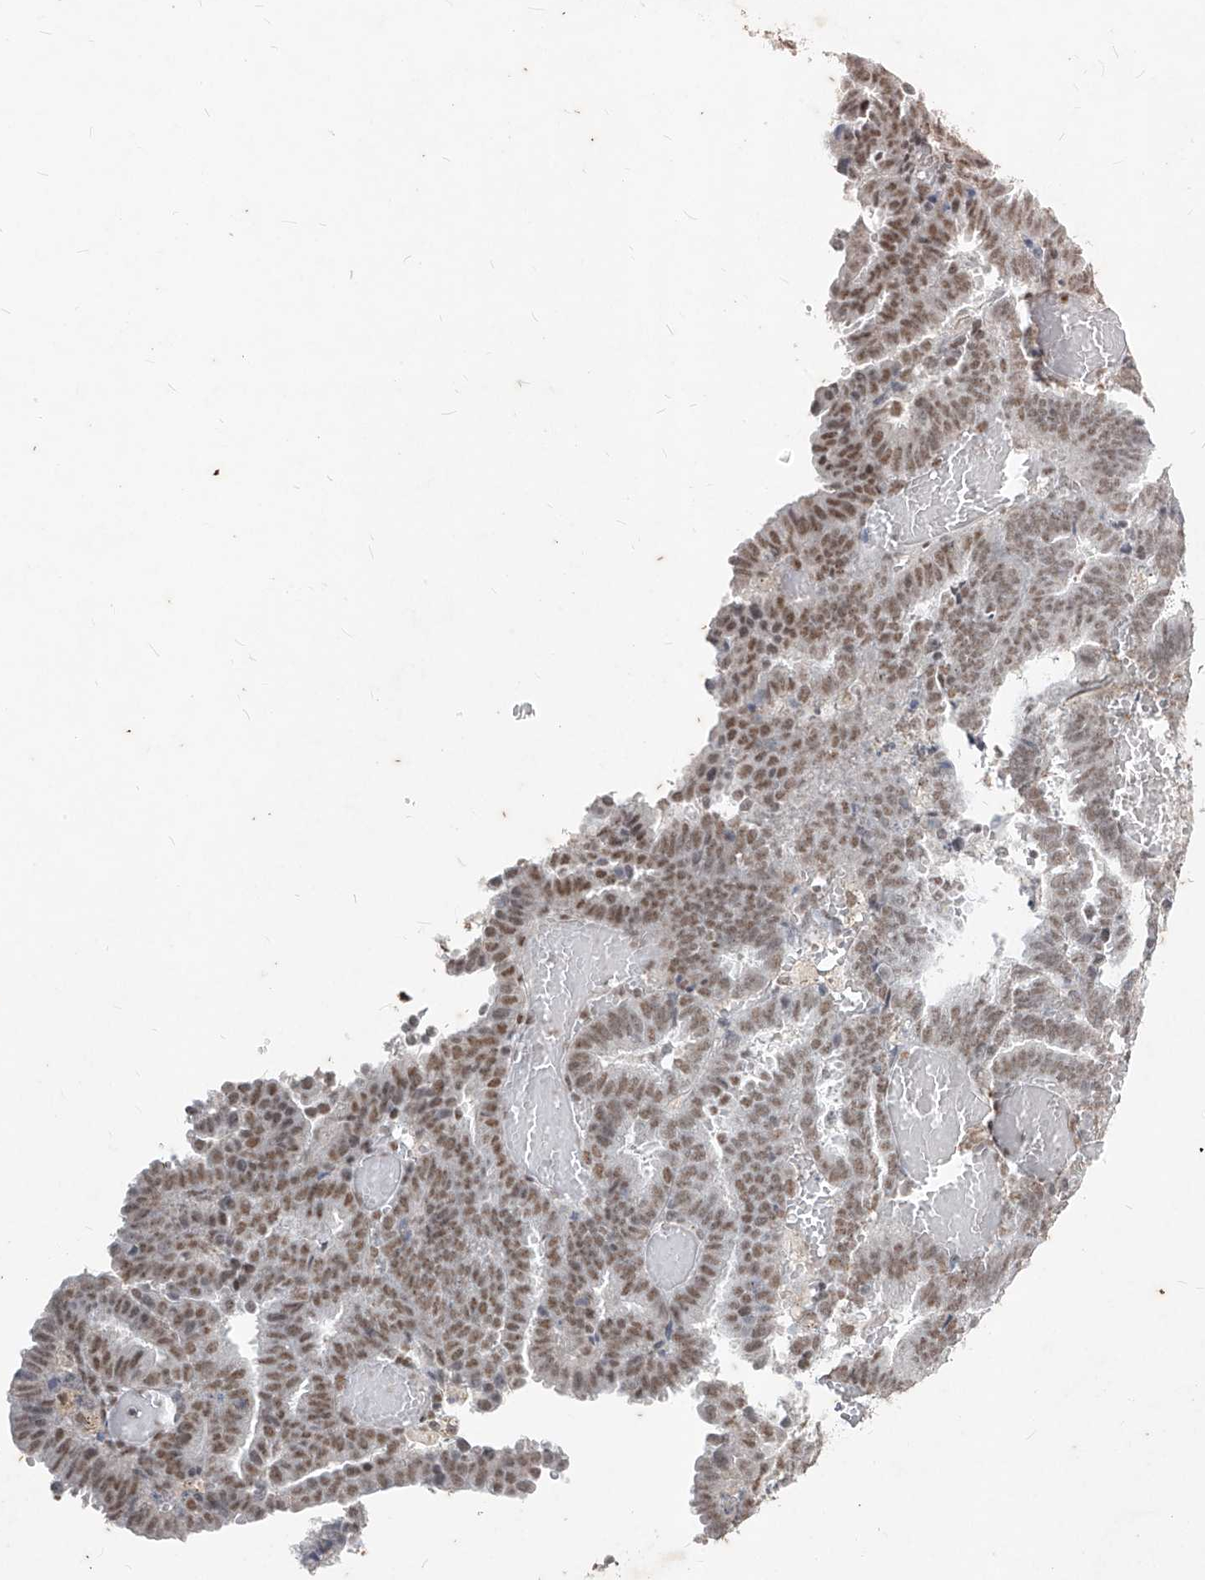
{"staining": {"intensity": "moderate", "quantity": ">75%", "location": "nuclear"}, "tissue": "endometrial cancer", "cell_type": "Tumor cells", "image_type": "cancer", "snomed": [{"axis": "morphology", "description": "Adenocarcinoma, NOS"}, {"axis": "topography", "description": "Uterus"}], "caption": "High-power microscopy captured an immunohistochemistry image of endometrial cancer, revealing moderate nuclear expression in approximately >75% of tumor cells.", "gene": "TFEC", "patient": {"sex": "female", "age": 83}}